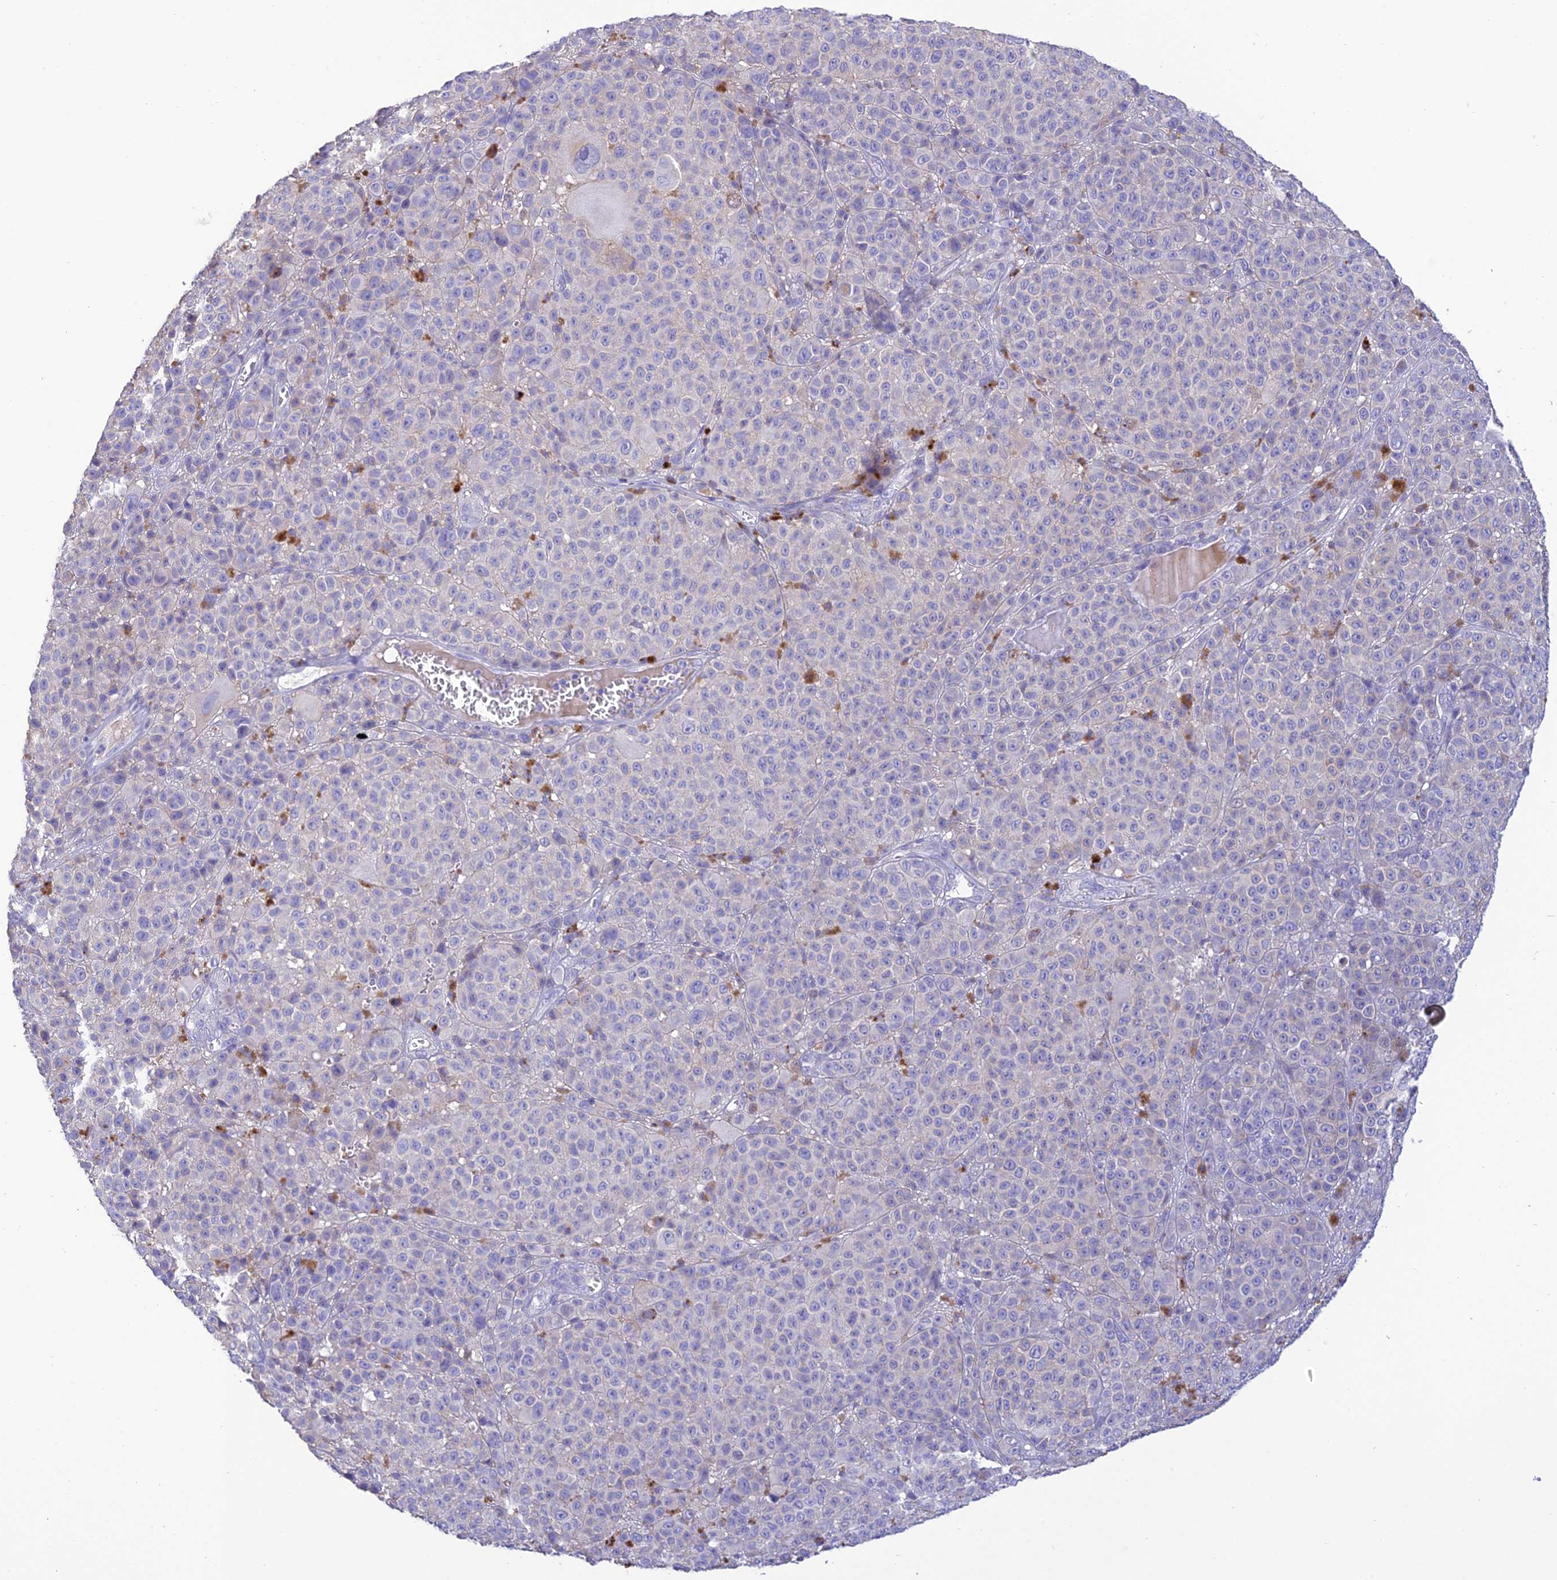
{"staining": {"intensity": "negative", "quantity": "none", "location": "none"}, "tissue": "melanoma", "cell_type": "Tumor cells", "image_type": "cancer", "snomed": [{"axis": "morphology", "description": "Malignant melanoma, NOS"}, {"axis": "topography", "description": "Skin"}], "caption": "A histopathology image of malignant melanoma stained for a protein displays no brown staining in tumor cells.", "gene": "SFT2D2", "patient": {"sex": "female", "age": 94}}